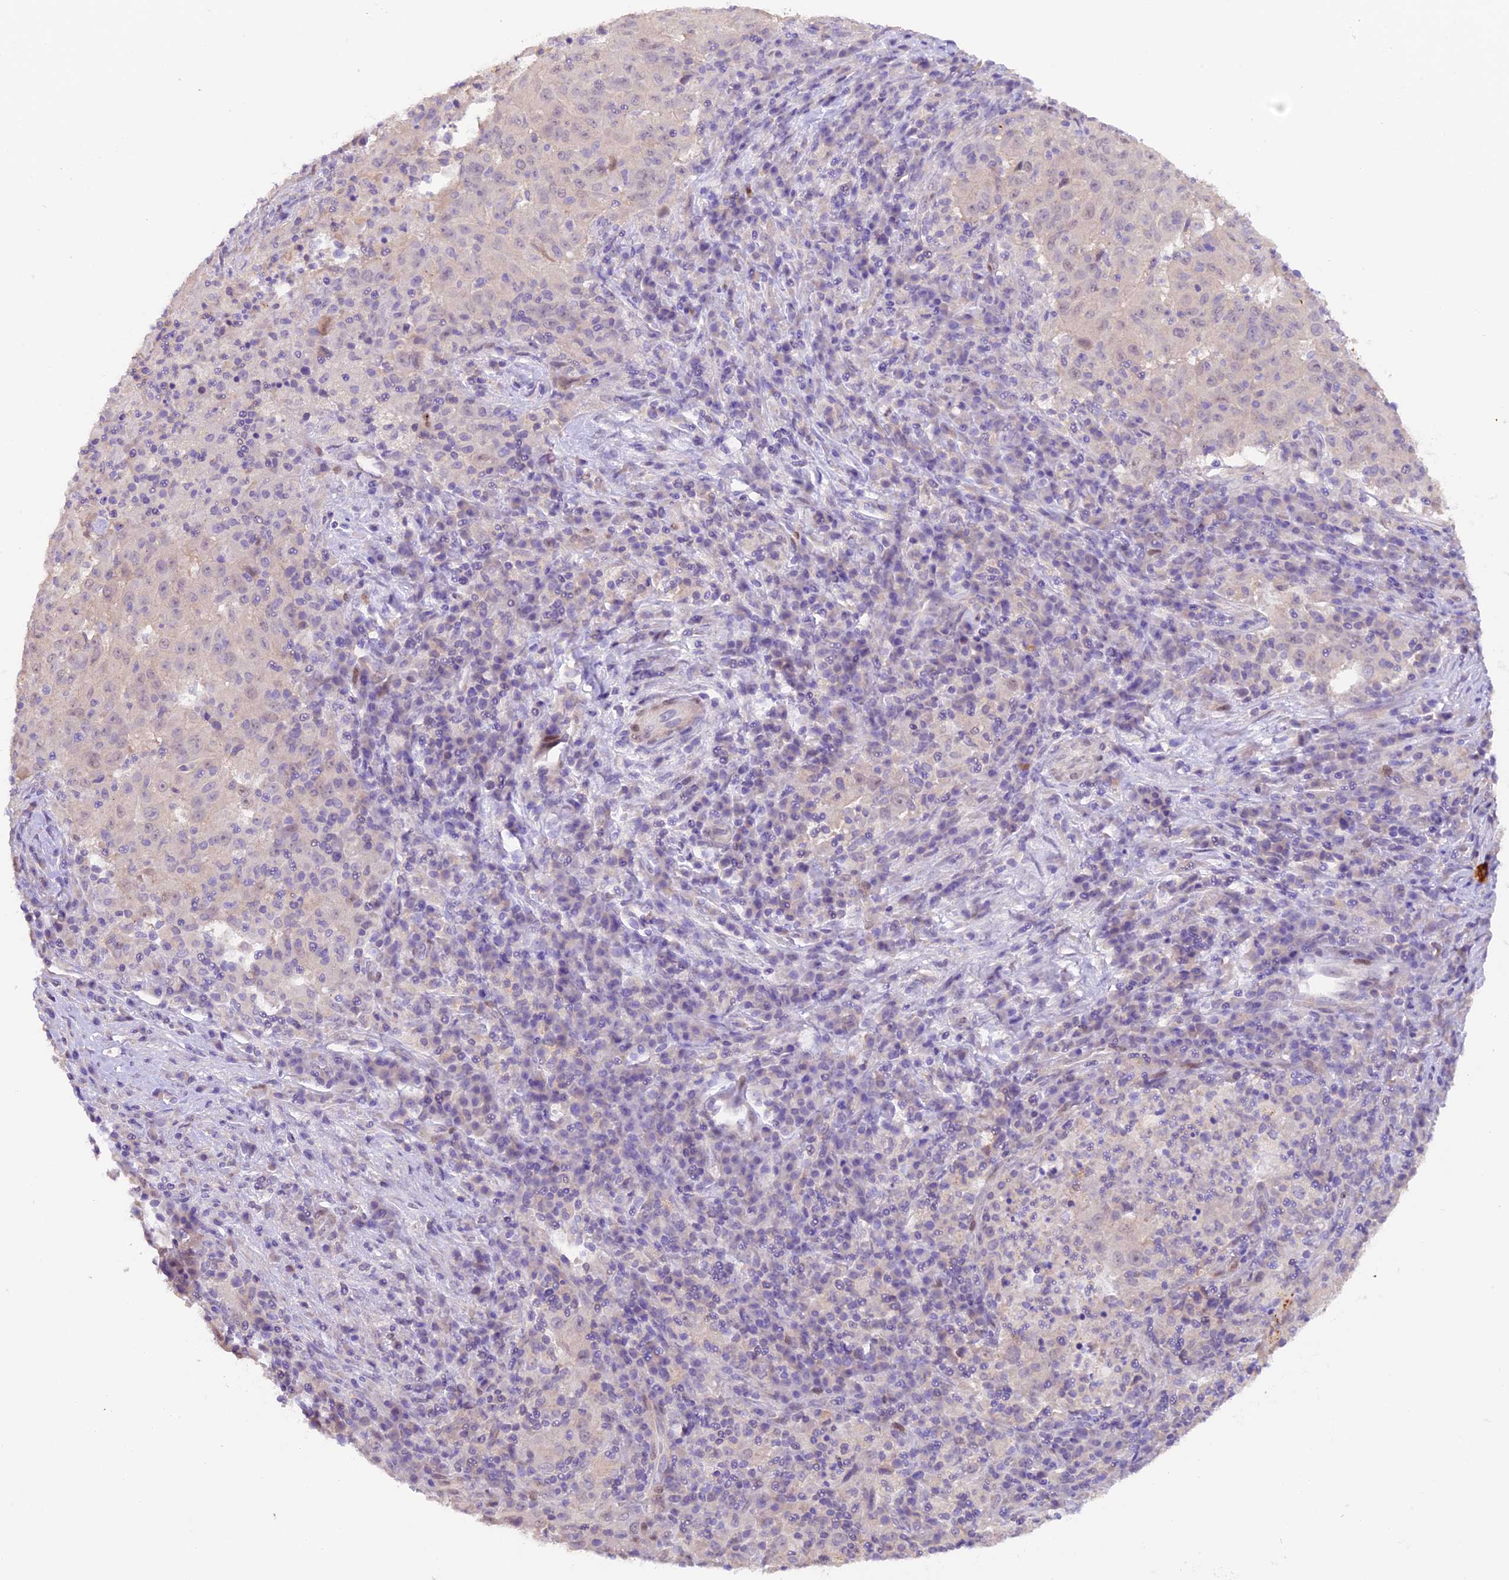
{"staining": {"intensity": "negative", "quantity": "none", "location": "none"}, "tissue": "pancreatic cancer", "cell_type": "Tumor cells", "image_type": "cancer", "snomed": [{"axis": "morphology", "description": "Adenocarcinoma, NOS"}, {"axis": "topography", "description": "Pancreas"}], "caption": "Tumor cells are negative for brown protein staining in adenocarcinoma (pancreatic).", "gene": "NCK2", "patient": {"sex": "male", "age": 63}}